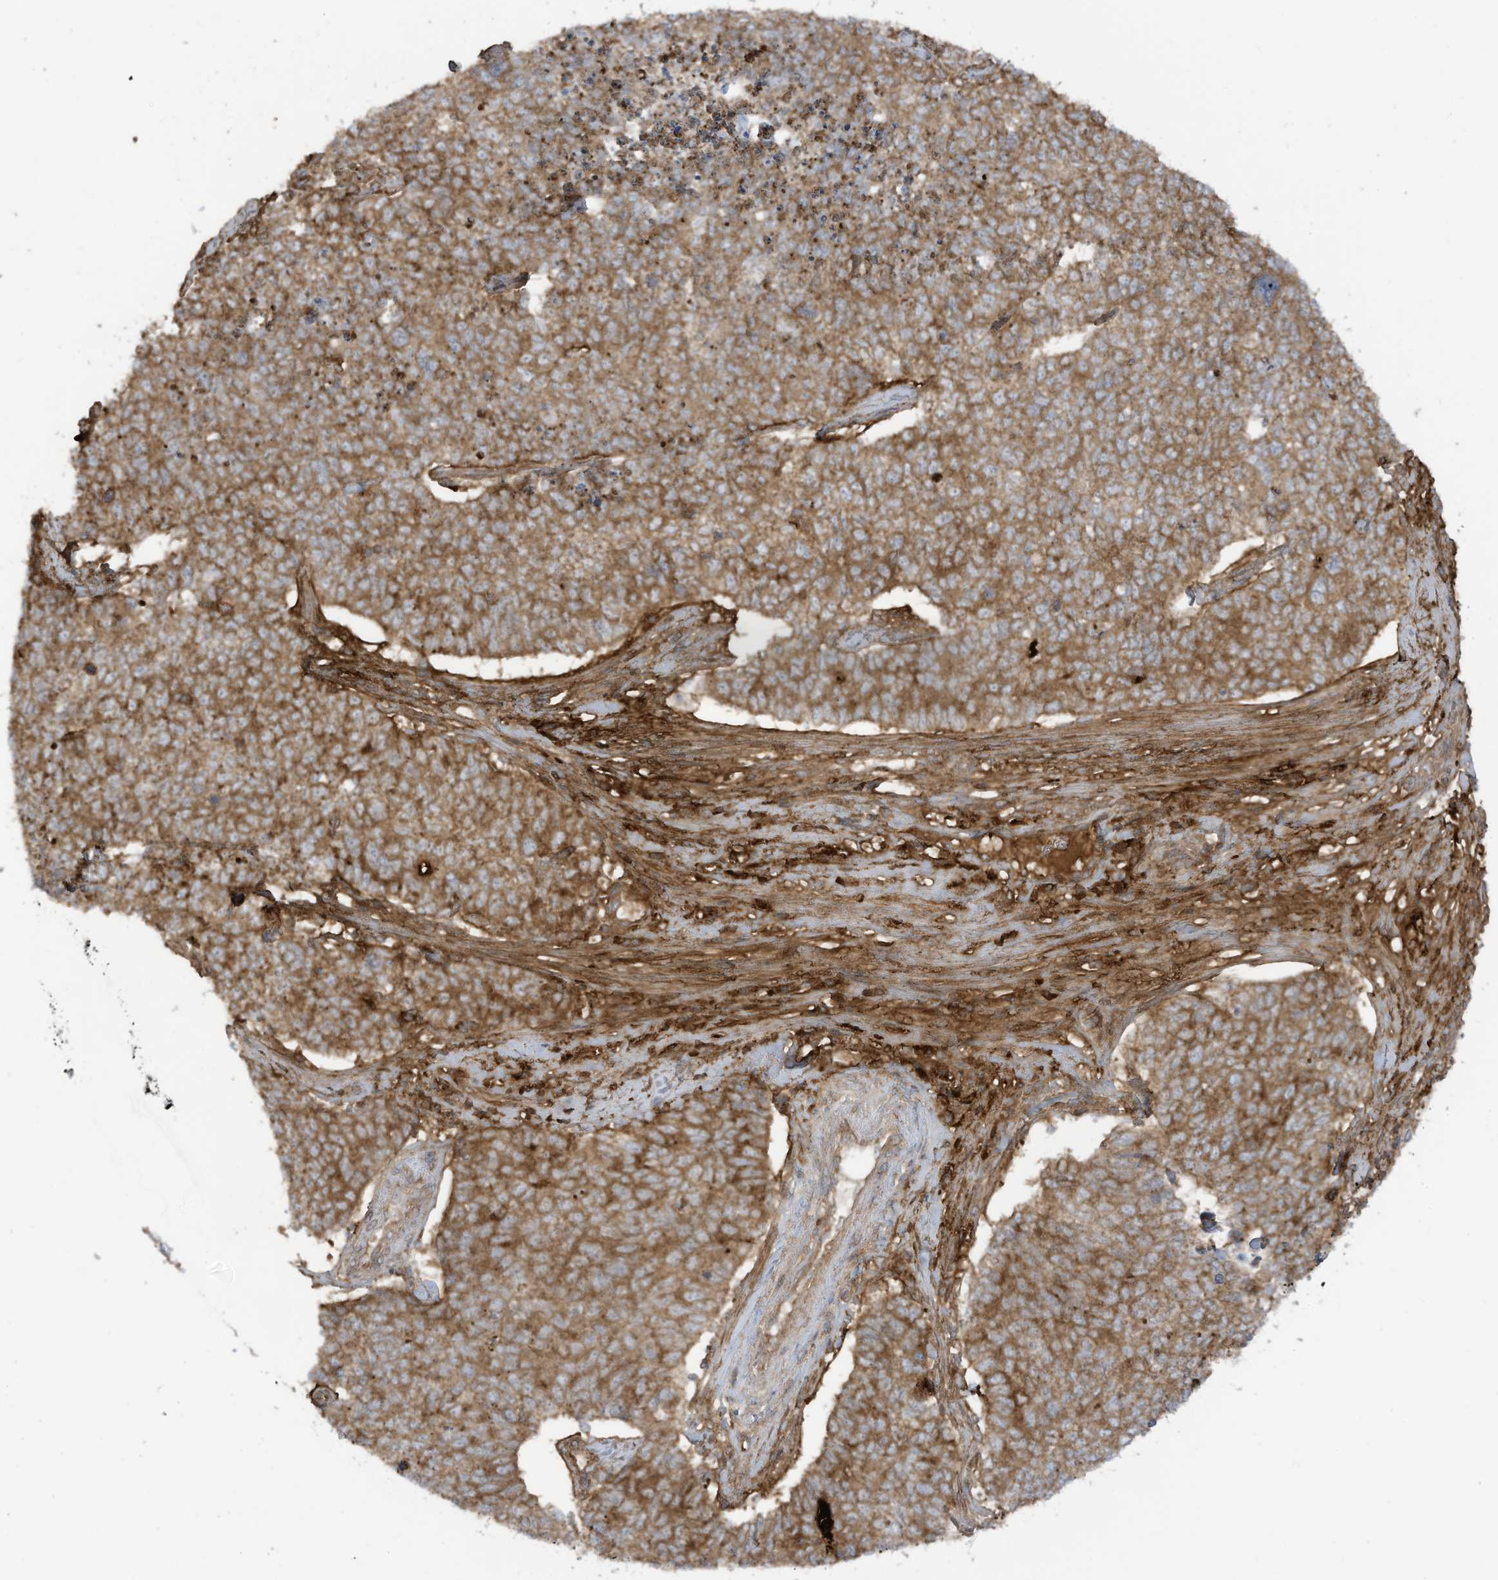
{"staining": {"intensity": "moderate", "quantity": ">75%", "location": "cytoplasmic/membranous"}, "tissue": "cervical cancer", "cell_type": "Tumor cells", "image_type": "cancer", "snomed": [{"axis": "morphology", "description": "Squamous cell carcinoma, NOS"}, {"axis": "topography", "description": "Cervix"}], "caption": "Immunohistochemical staining of cervical cancer exhibits medium levels of moderate cytoplasmic/membranous expression in about >75% of tumor cells.", "gene": "REPS1", "patient": {"sex": "female", "age": 63}}